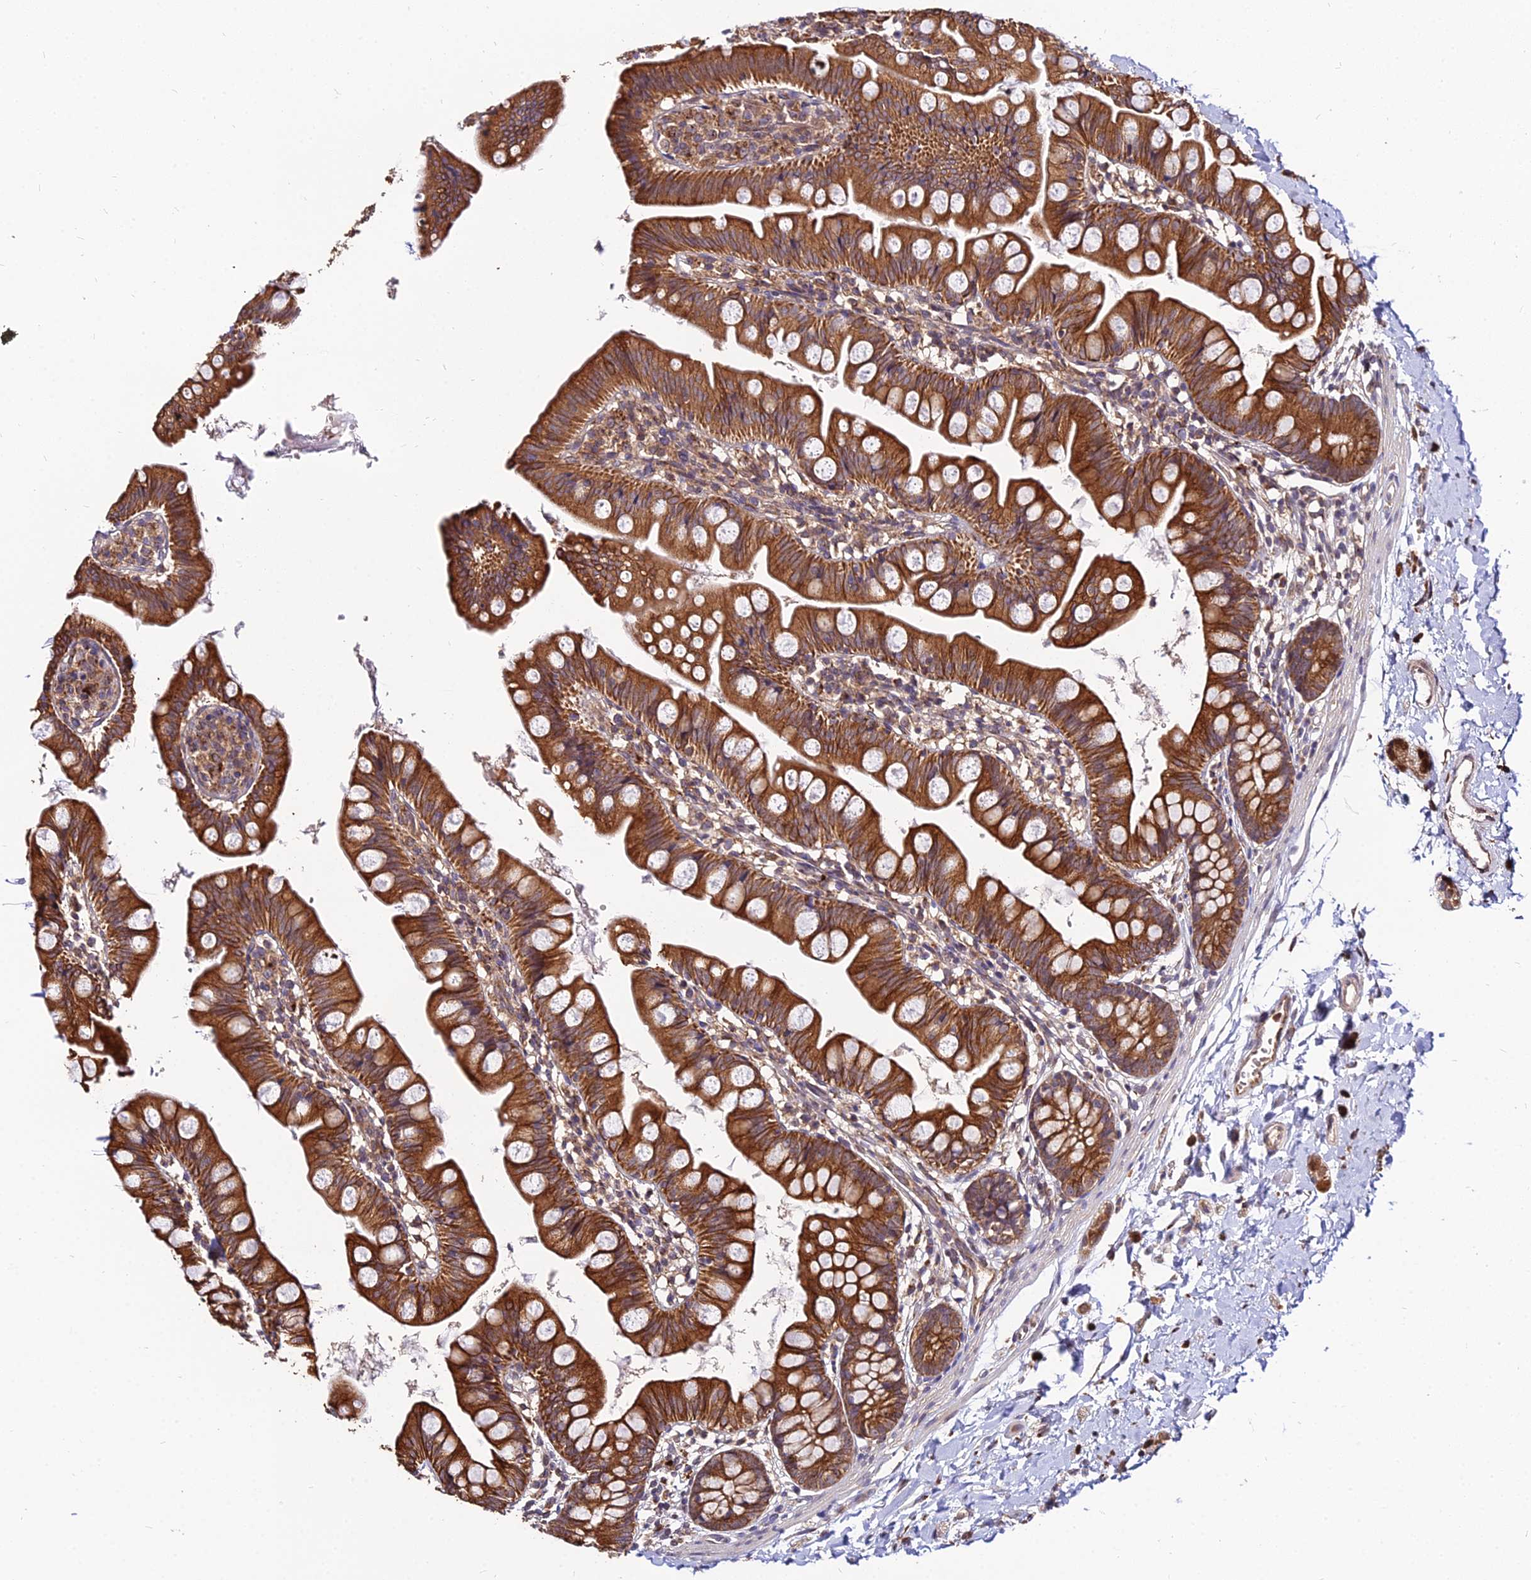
{"staining": {"intensity": "strong", "quantity": ">75%", "location": "cytoplasmic/membranous"}, "tissue": "small intestine", "cell_type": "Glandular cells", "image_type": "normal", "snomed": [{"axis": "morphology", "description": "Normal tissue, NOS"}, {"axis": "topography", "description": "Small intestine"}], "caption": "Immunohistochemical staining of normal human small intestine reveals high levels of strong cytoplasmic/membranous positivity in about >75% of glandular cells. (DAB (3,3'-diaminobenzidine) = brown stain, brightfield microscopy at high magnification).", "gene": "ENSG00000258465", "patient": {"sex": "male", "age": 7}}